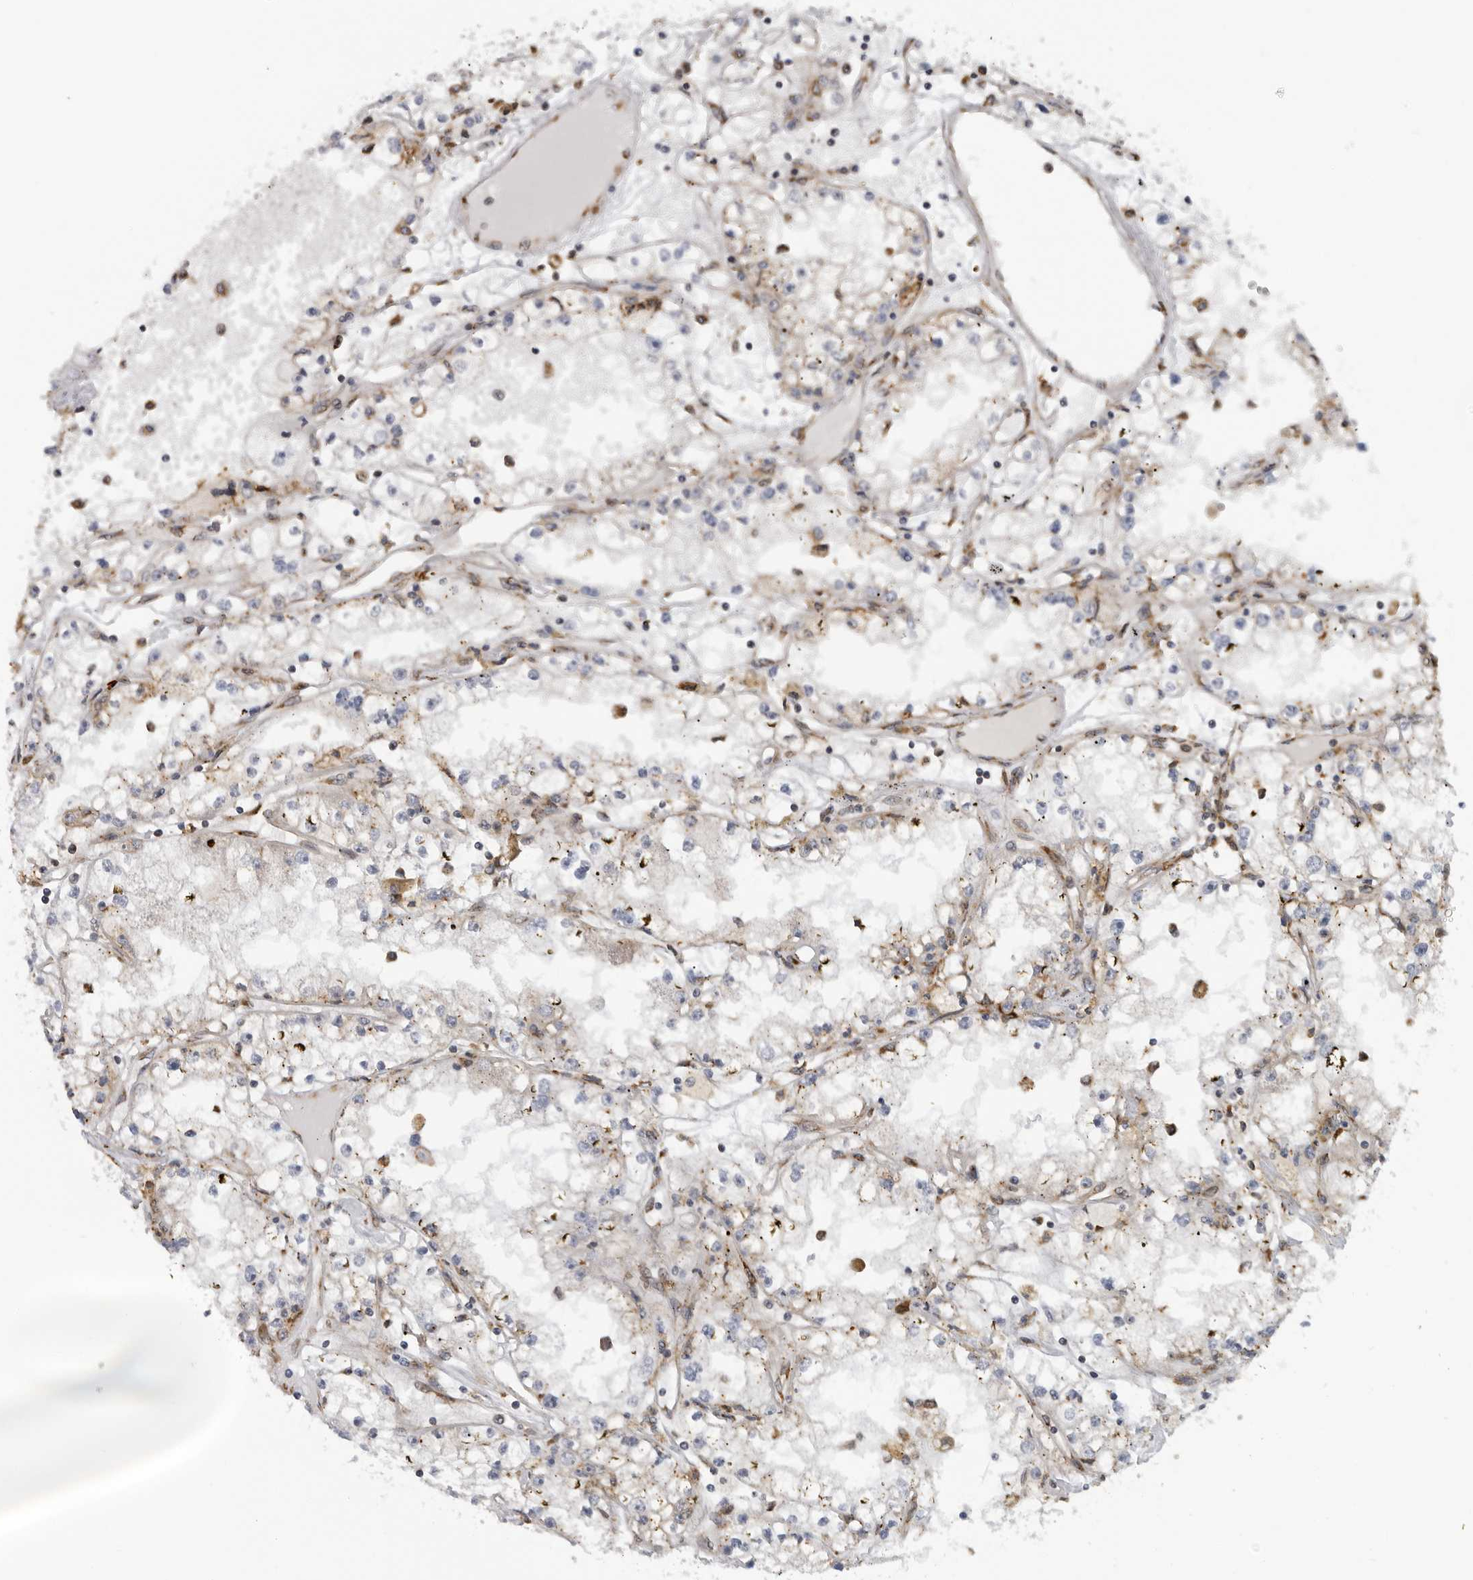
{"staining": {"intensity": "negative", "quantity": "none", "location": "none"}, "tissue": "renal cancer", "cell_type": "Tumor cells", "image_type": "cancer", "snomed": [{"axis": "morphology", "description": "Adenocarcinoma, NOS"}, {"axis": "topography", "description": "Kidney"}], "caption": "High power microscopy micrograph of an IHC micrograph of renal cancer (adenocarcinoma), revealing no significant positivity in tumor cells.", "gene": "ALPK2", "patient": {"sex": "male", "age": 56}}